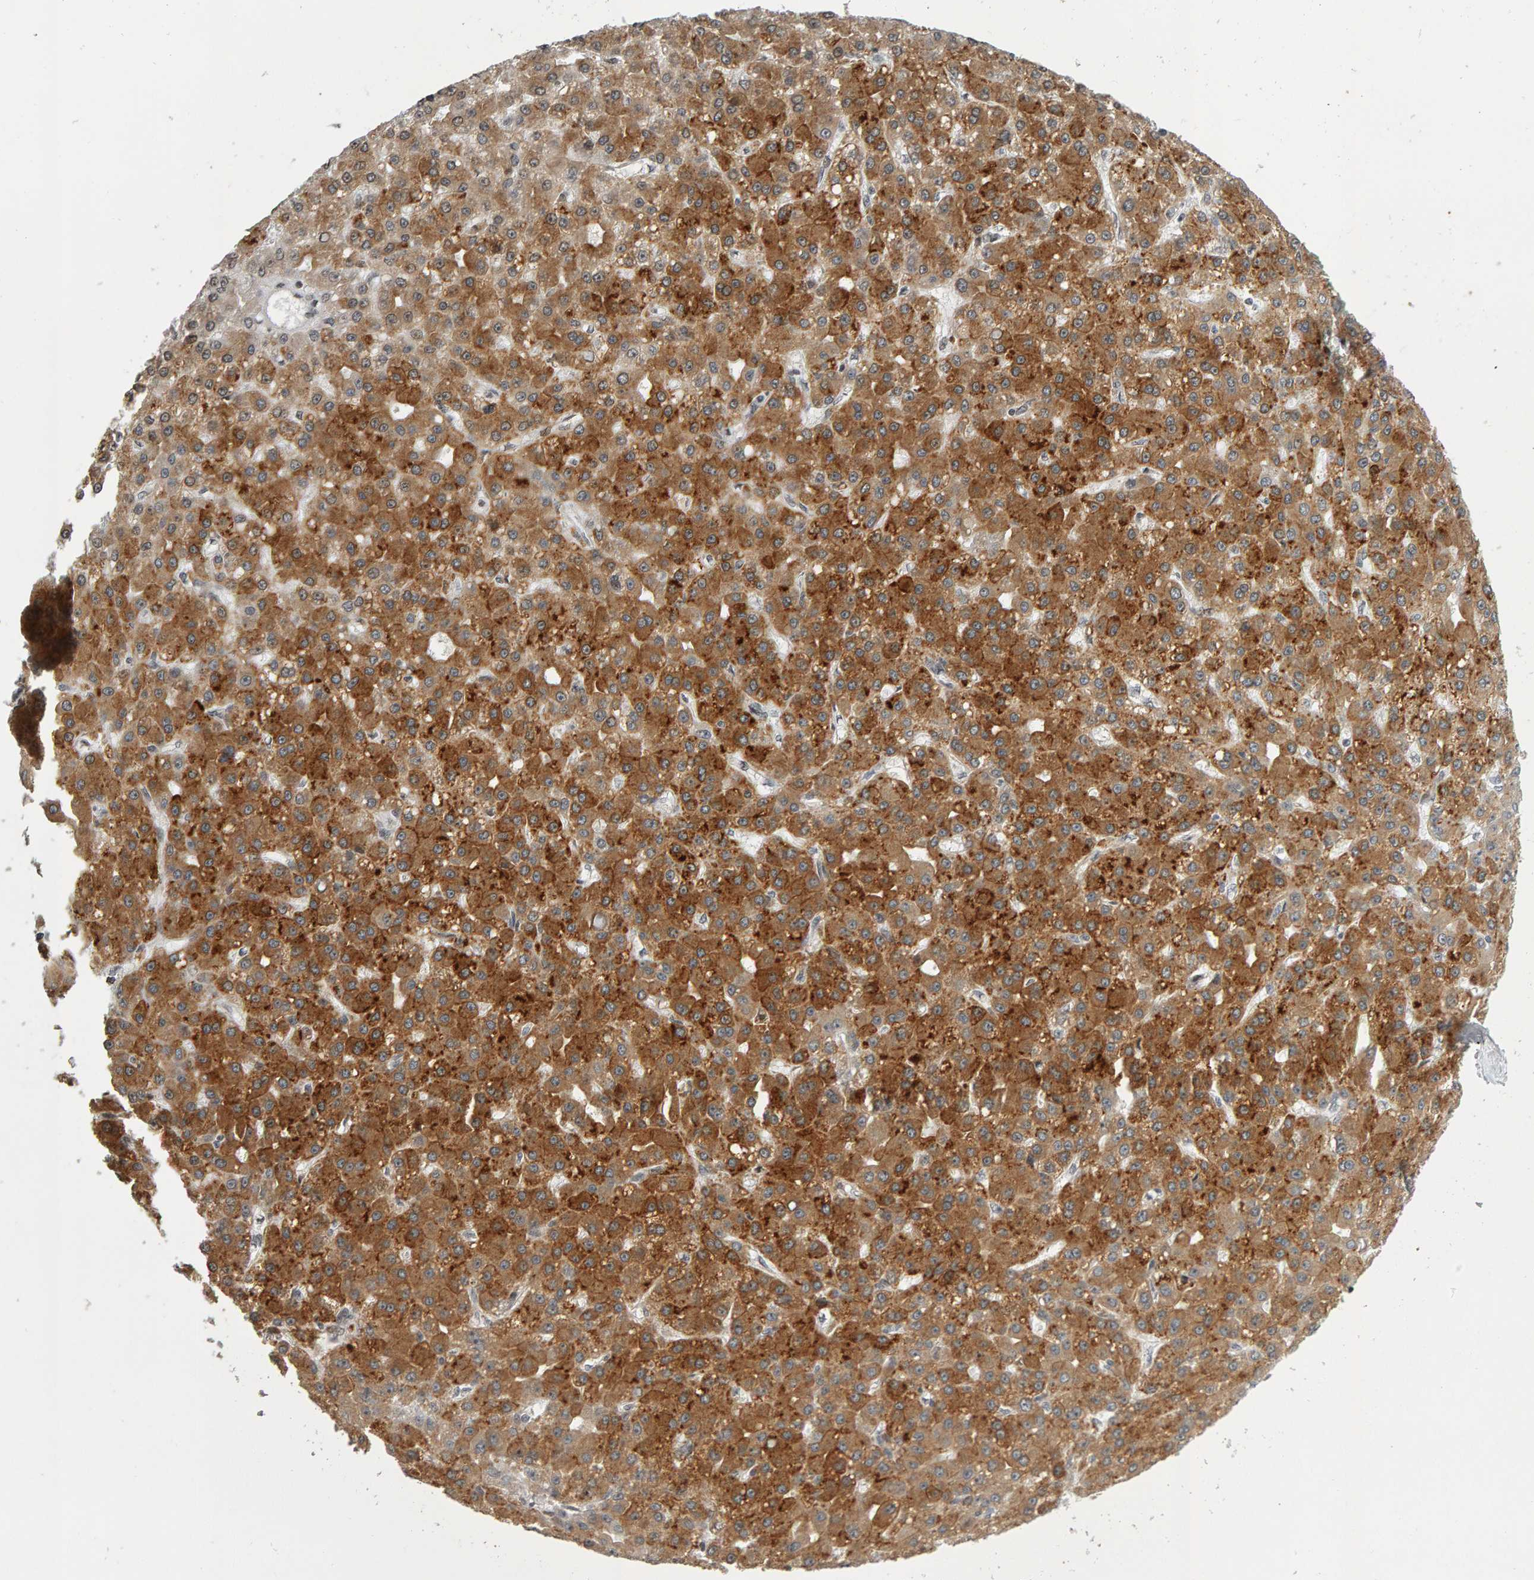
{"staining": {"intensity": "moderate", "quantity": ">75%", "location": "cytoplasmic/membranous"}, "tissue": "liver cancer", "cell_type": "Tumor cells", "image_type": "cancer", "snomed": [{"axis": "morphology", "description": "Carcinoma, Hepatocellular, NOS"}, {"axis": "topography", "description": "Liver"}], "caption": "A brown stain shows moderate cytoplasmic/membranous positivity of a protein in human liver cancer (hepatocellular carcinoma) tumor cells.", "gene": "TRAM1", "patient": {"sex": "male", "age": 67}}